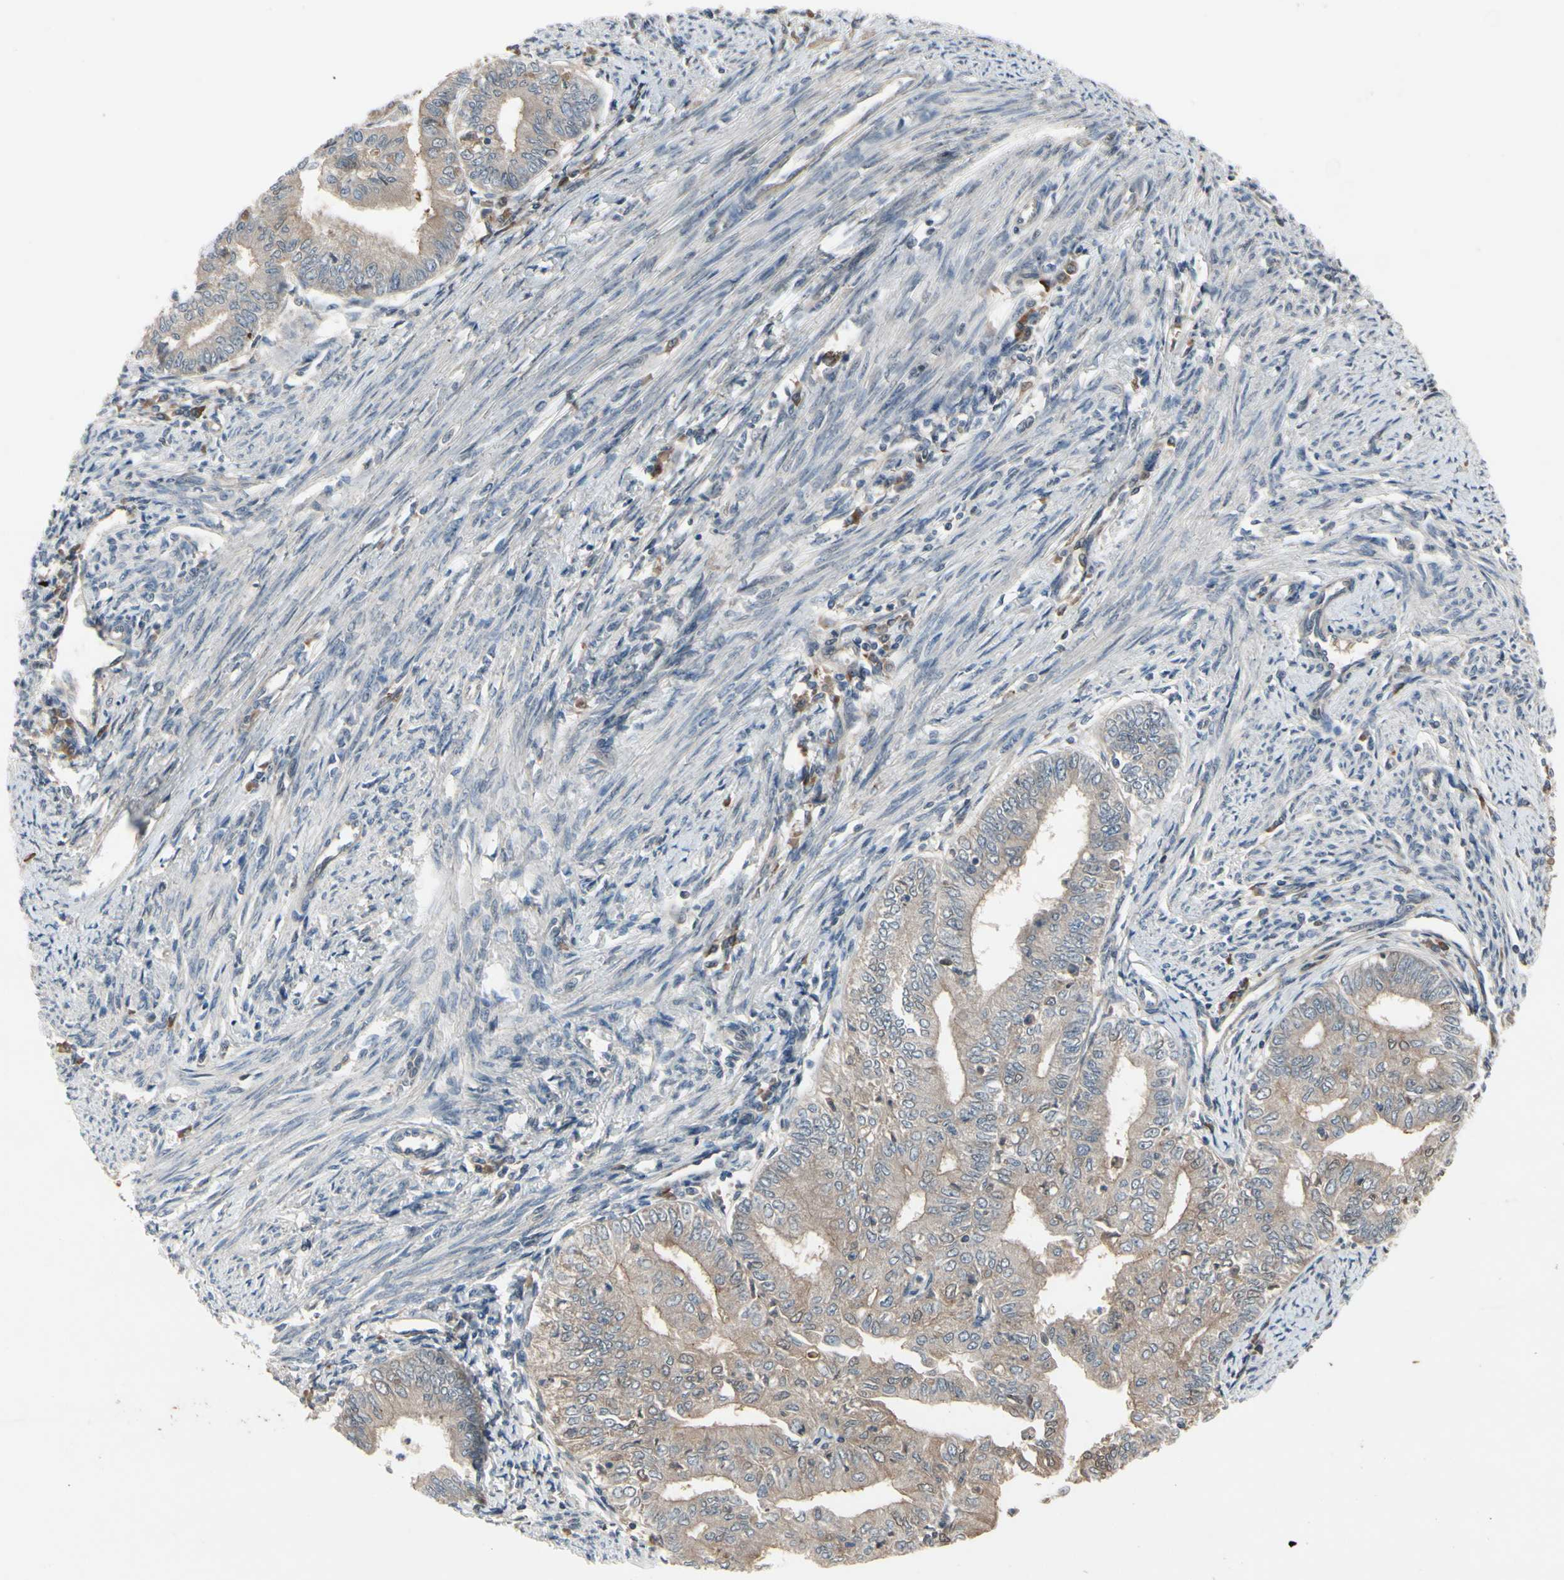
{"staining": {"intensity": "moderate", "quantity": ">75%", "location": "cytoplasmic/membranous"}, "tissue": "endometrial cancer", "cell_type": "Tumor cells", "image_type": "cancer", "snomed": [{"axis": "morphology", "description": "Adenocarcinoma, NOS"}, {"axis": "topography", "description": "Endometrium"}], "caption": "Immunohistochemistry (IHC) of endometrial cancer (adenocarcinoma) exhibits medium levels of moderate cytoplasmic/membranous positivity in about >75% of tumor cells. (DAB = brown stain, brightfield microscopy at high magnification).", "gene": "NSF", "patient": {"sex": "female", "age": 66}}